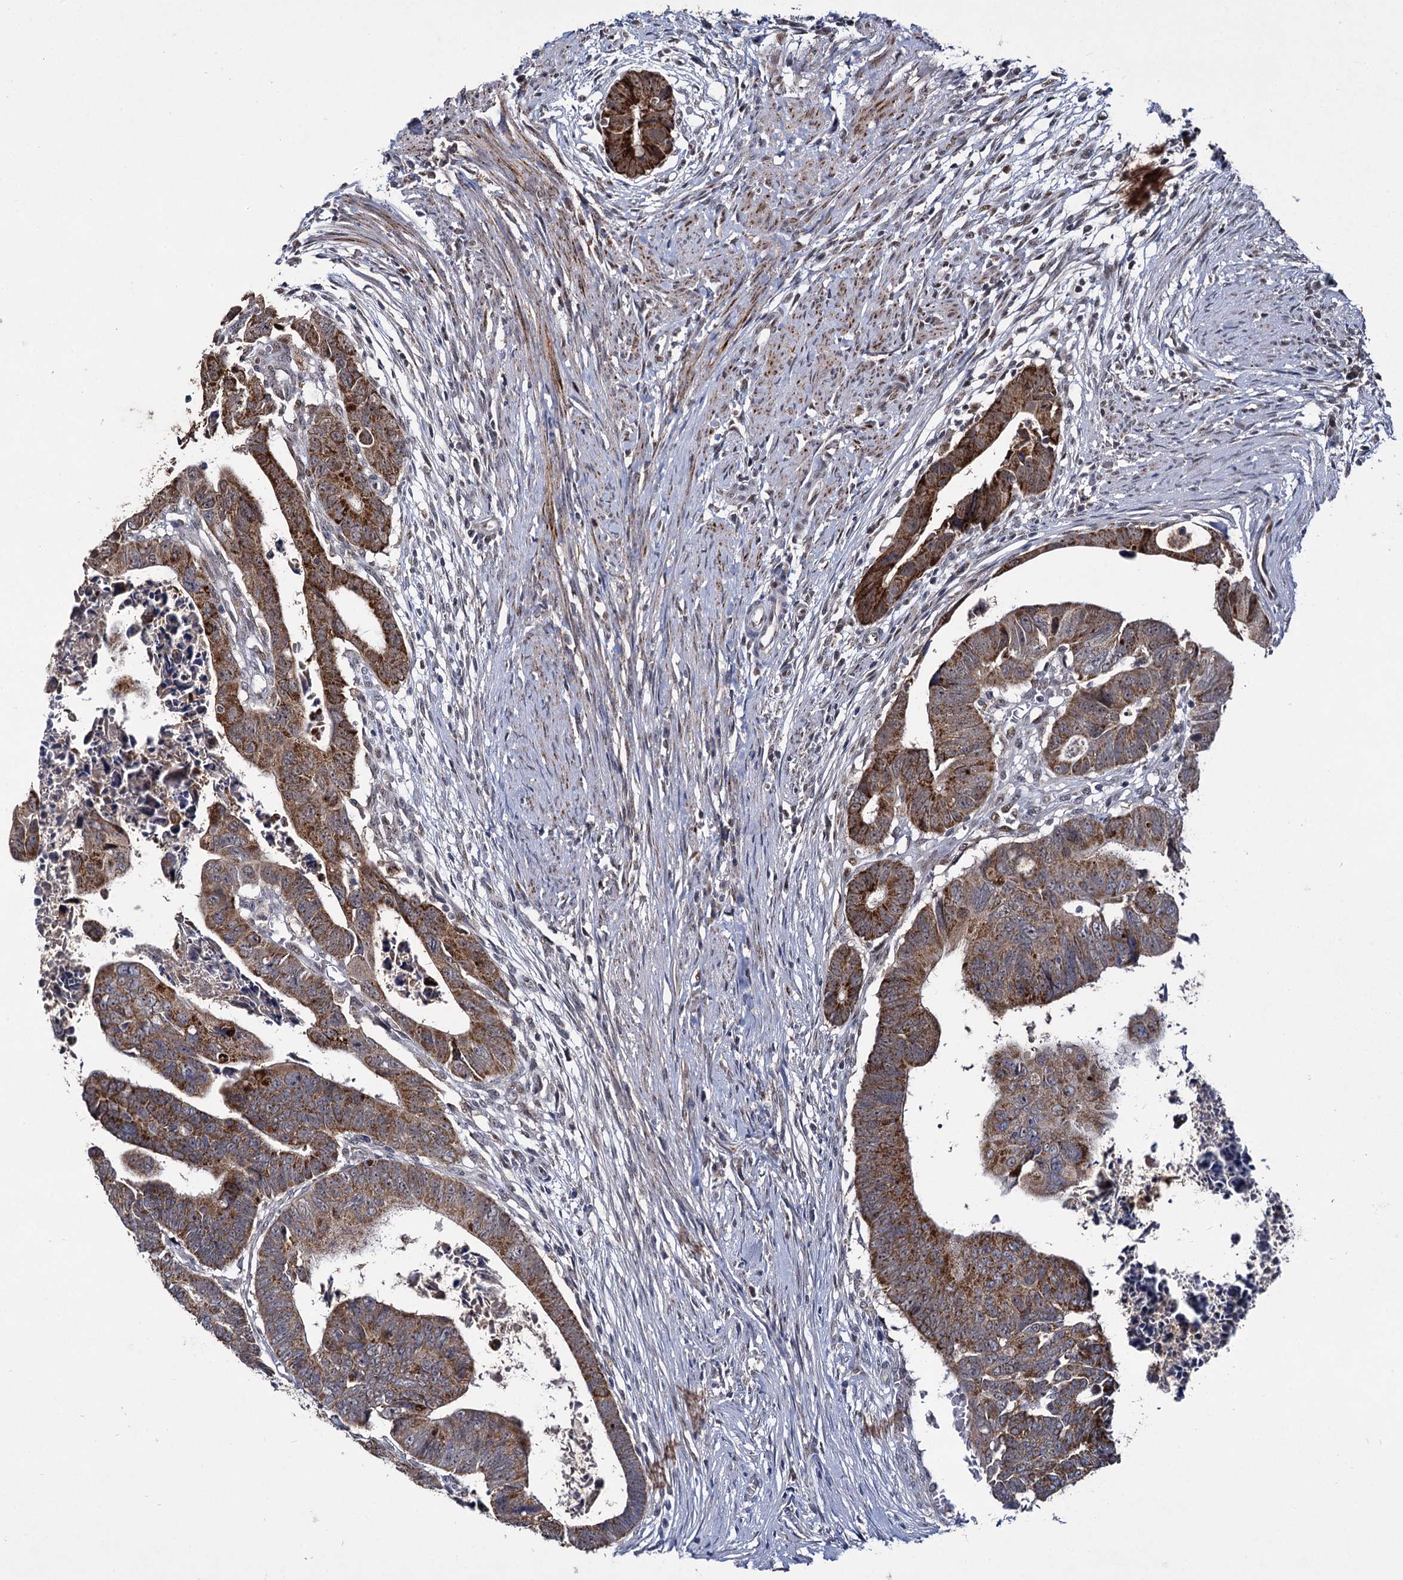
{"staining": {"intensity": "strong", "quantity": ">75%", "location": "cytoplasmic/membranous"}, "tissue": "colorectal cancer", "cell_type": "Tumor cells", "image_type": "cancer", "snomed": [{"axis": "morphology", "description": "Adenocarcinoma, NOS"}, {"axis": "topography", "description": "Rectum"}], "caption": "IHC histopathology image of adenocarcinoma (colorectal) stained for a protein (brown), which shows high levels of strong cytoplasmic/membranous staining in approximately >75% of tumor cells.", "gene": "RPUSD4", "patient": {"sex": "female", "age": 65}}